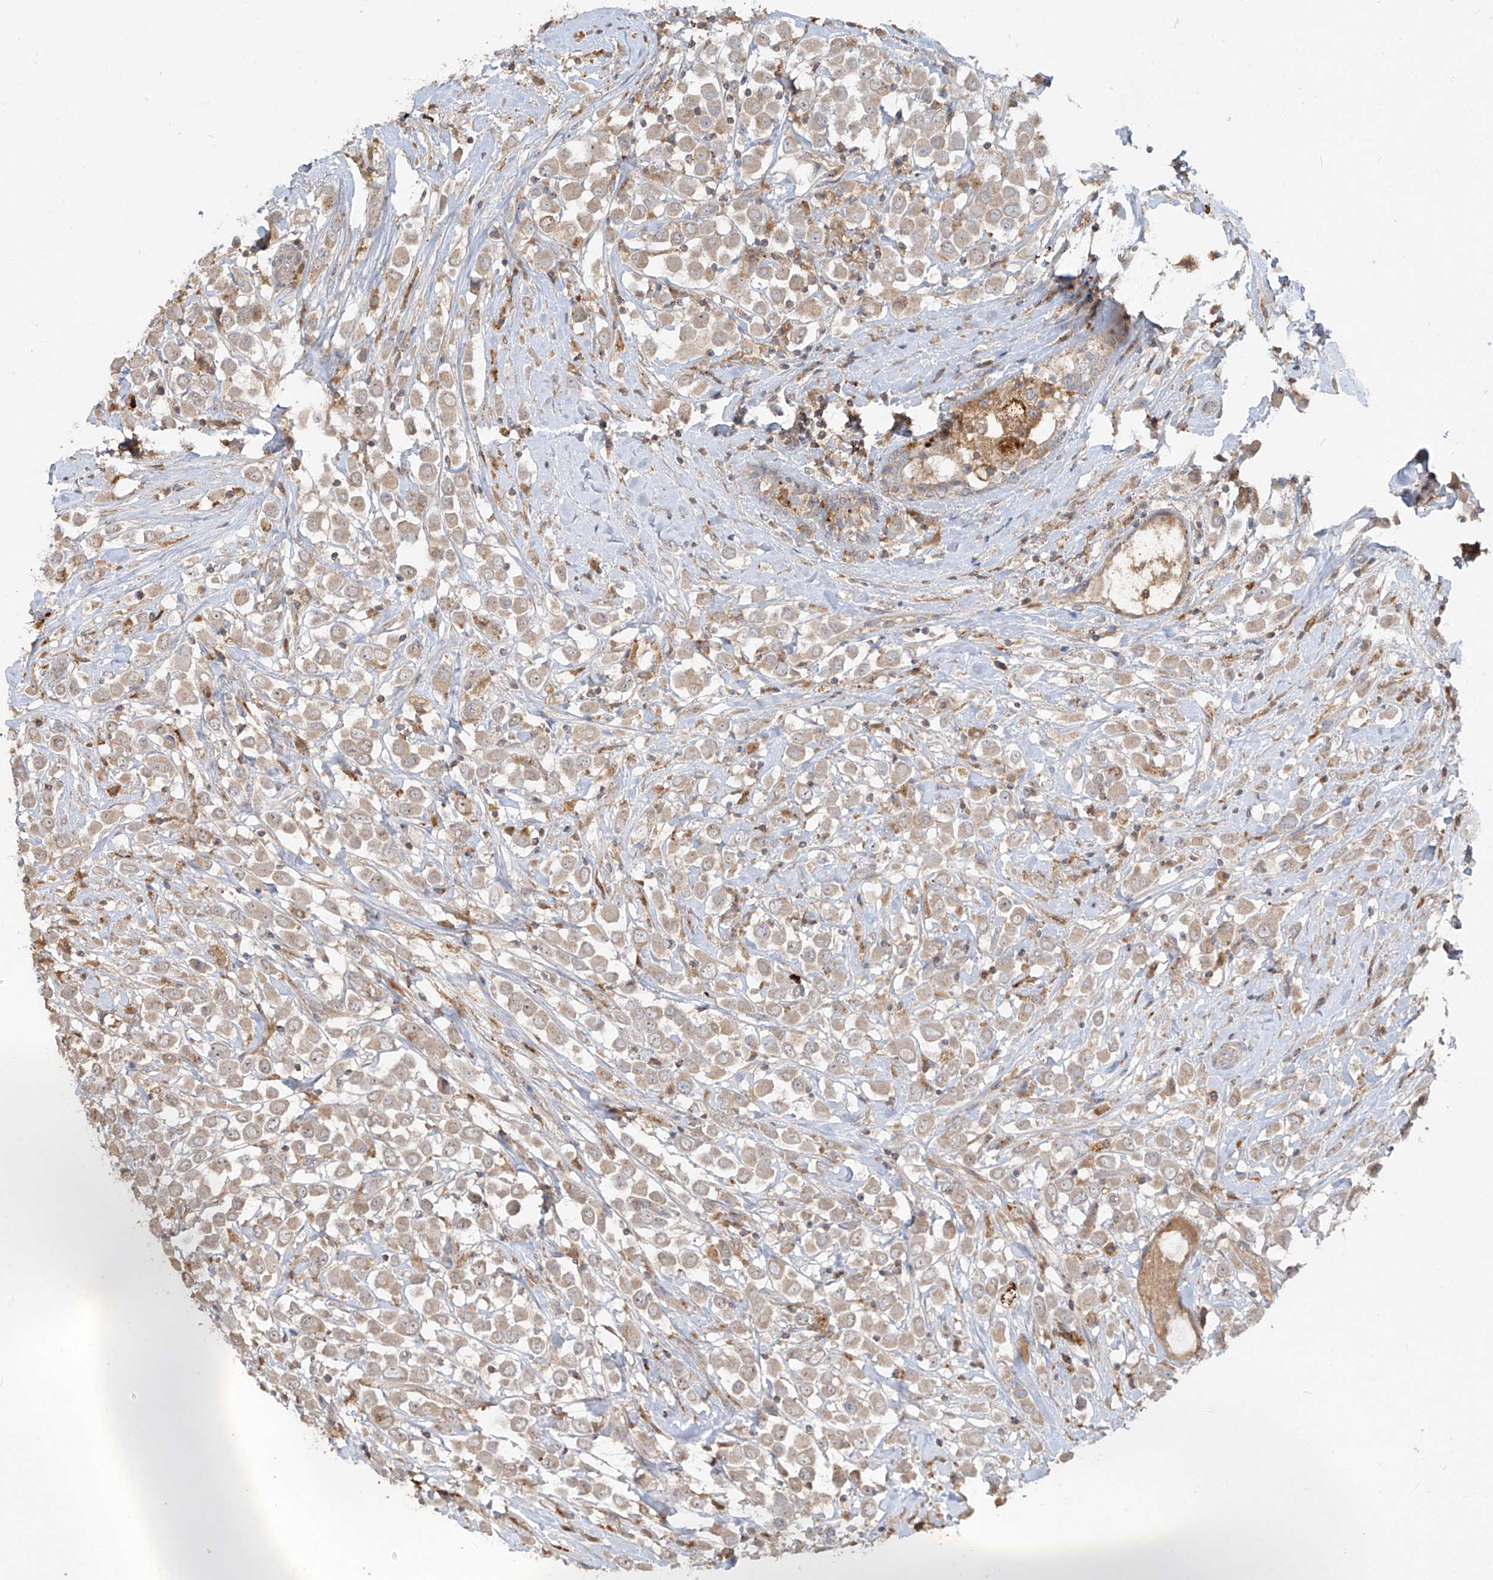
{"staining": {"intensity": "weak", "quantity": ">75%", "location": "cytoplasmic/membranous"}, "tissue": "breast cancer", "cell_type": "Tumor cells", "image_type": "cancer", "snomed": [{"axis": "morphology", "description": "Duct carcinoma"}, {"axis": "topography", "description": "Breast"}], "caption": "The immunohistochemical stain labels weak cytoplasmic/membranous expression in tumor cells of breast cancer (intraductal carcinoma) tissue. The protein is shown in brown color, while the nuclei are stained blue.", "gene": "LDAH", "patient": {"sex": "female", "age": 61}}